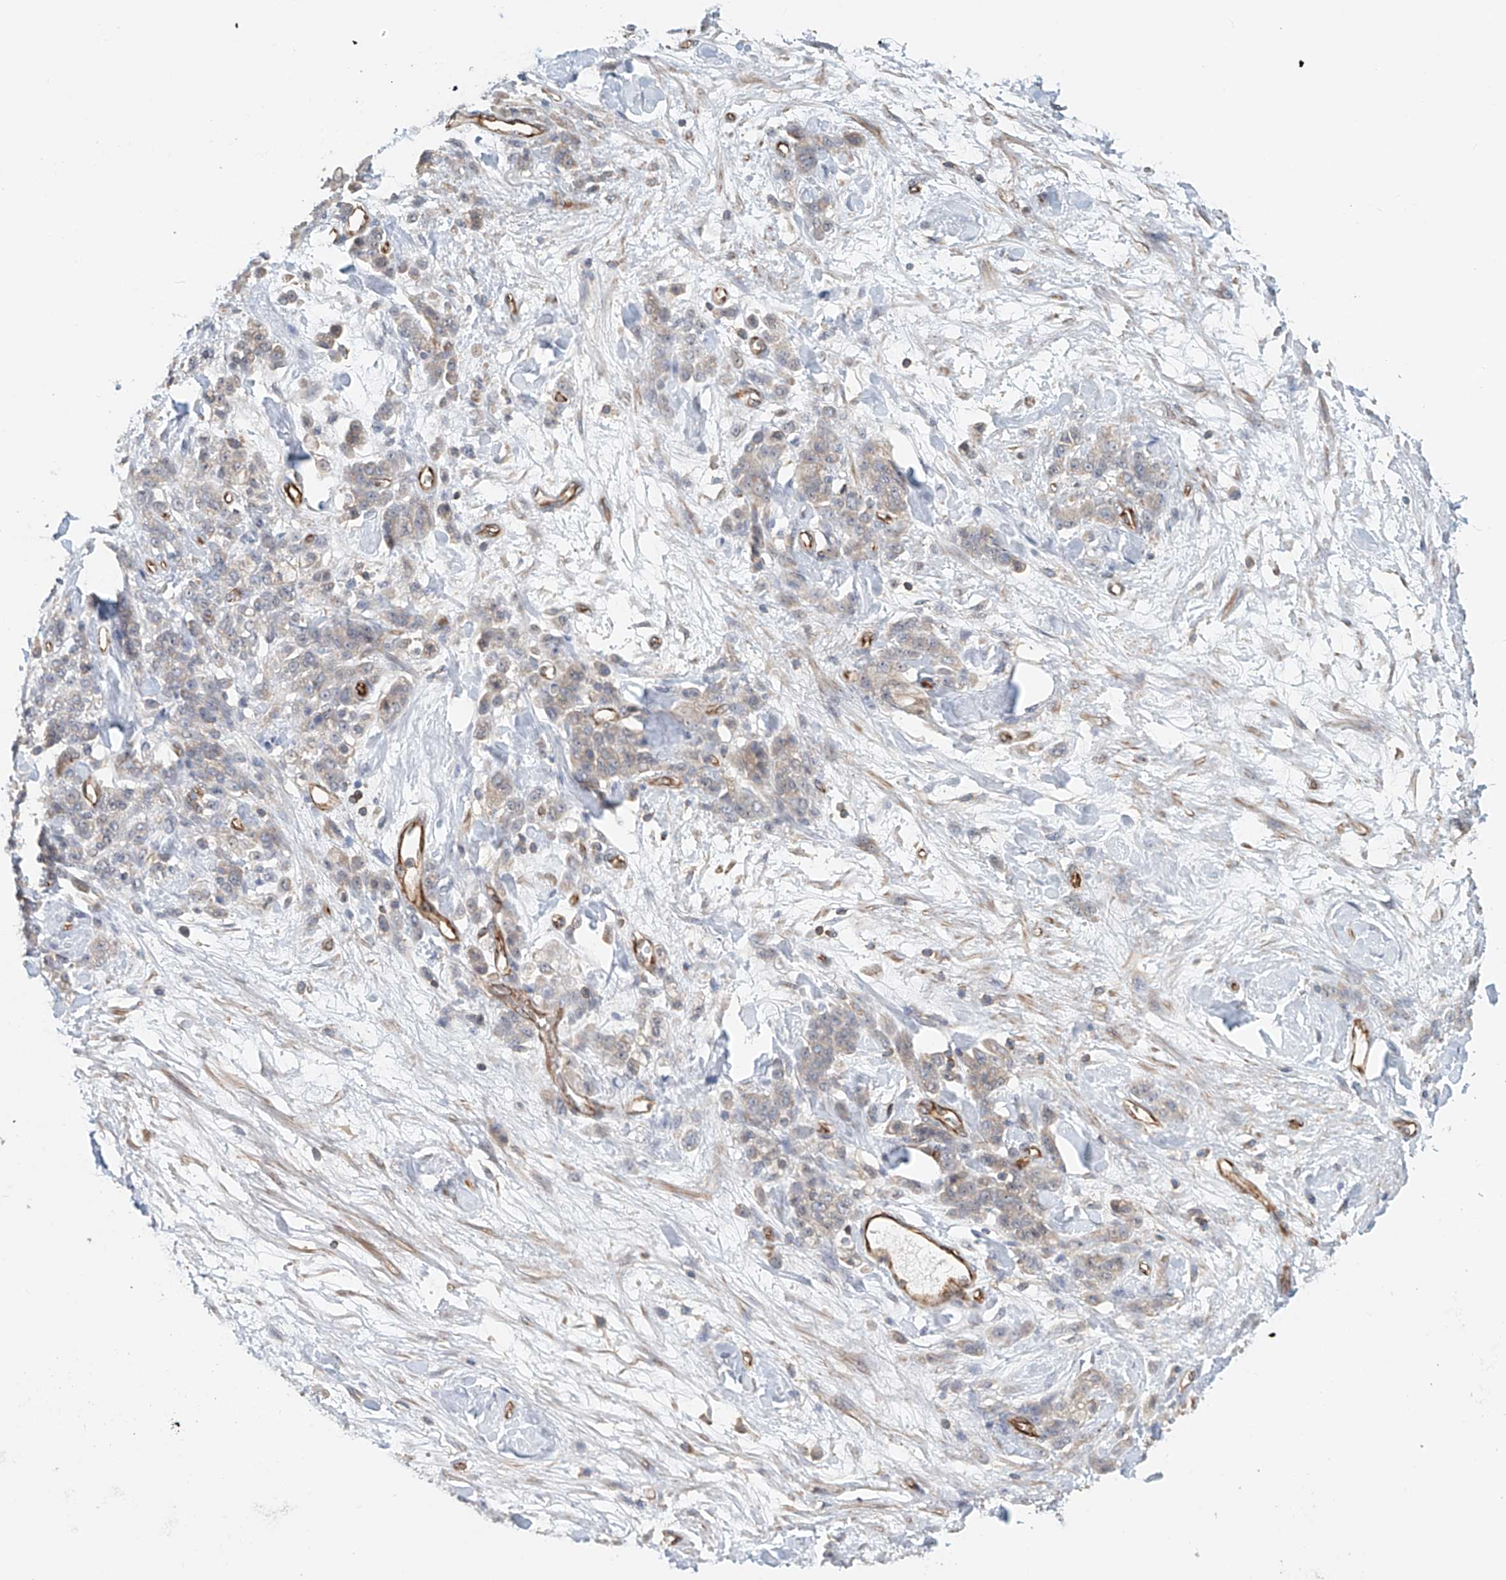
{"staining": {"intensity": "negative", "quantity": "none", "location": "none"}, "tissue": "stomach cancer", "cell_type": "Tumor cells", "image_type": "cancer", "snomed": [{"axis": "morphology", "description": "Normal tissue, NOS"}, {"axis": "morphology", "description": "Adenocarcinoma, NOS"}, {"axis": "topography", "description": "Stomach"}], "caption": "A micrograph of human stomach cancer (adenocarcinoma) is negative for staining in tumor cells.", "gene": "FRYL", "patient": {"sex": "male", "age": 82}}